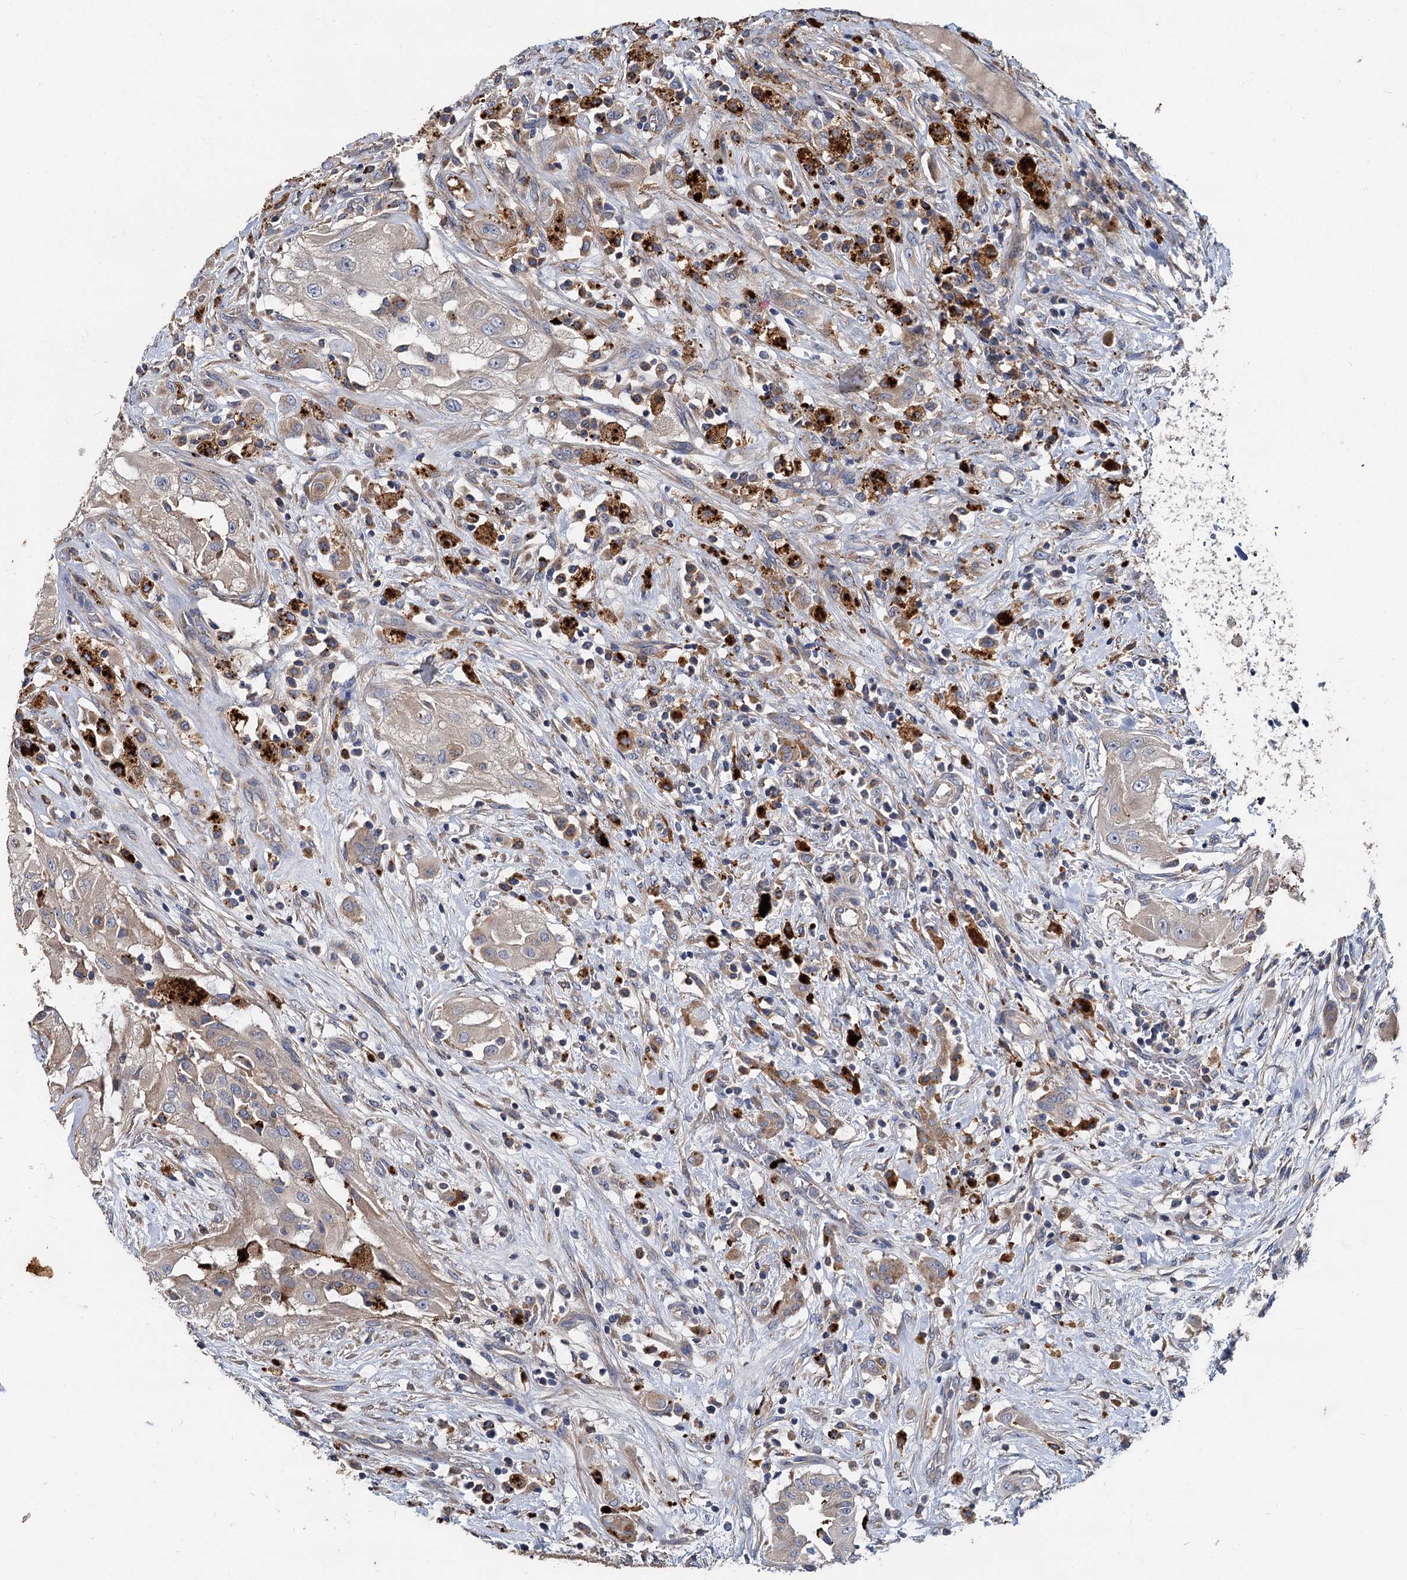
{"staining": {"intensity": "weak", "quantity": ">75%", "location": "cytoplasmic/membranous"}, "tissue": "thyroid cancer", "cell_type": "Tumor cells", "image_type": "cancer", "snomed": [{"axis": "morphology", "description": "Papillary adenocarcinoma, NOS"}, {"axis": "topography", "description": "Thyroid gland"}], "caption": "Immunohistochemistry (DAB (3,3'-diaminobenzidine)) staining of papillary adenocarcinoma (thyroid) displays weak cytoplasmic/membranous protein positivity in approximately >75% of tumor cells.", "gene": "SPRYD3", "patient": {"sex": "female", "age": 59}}